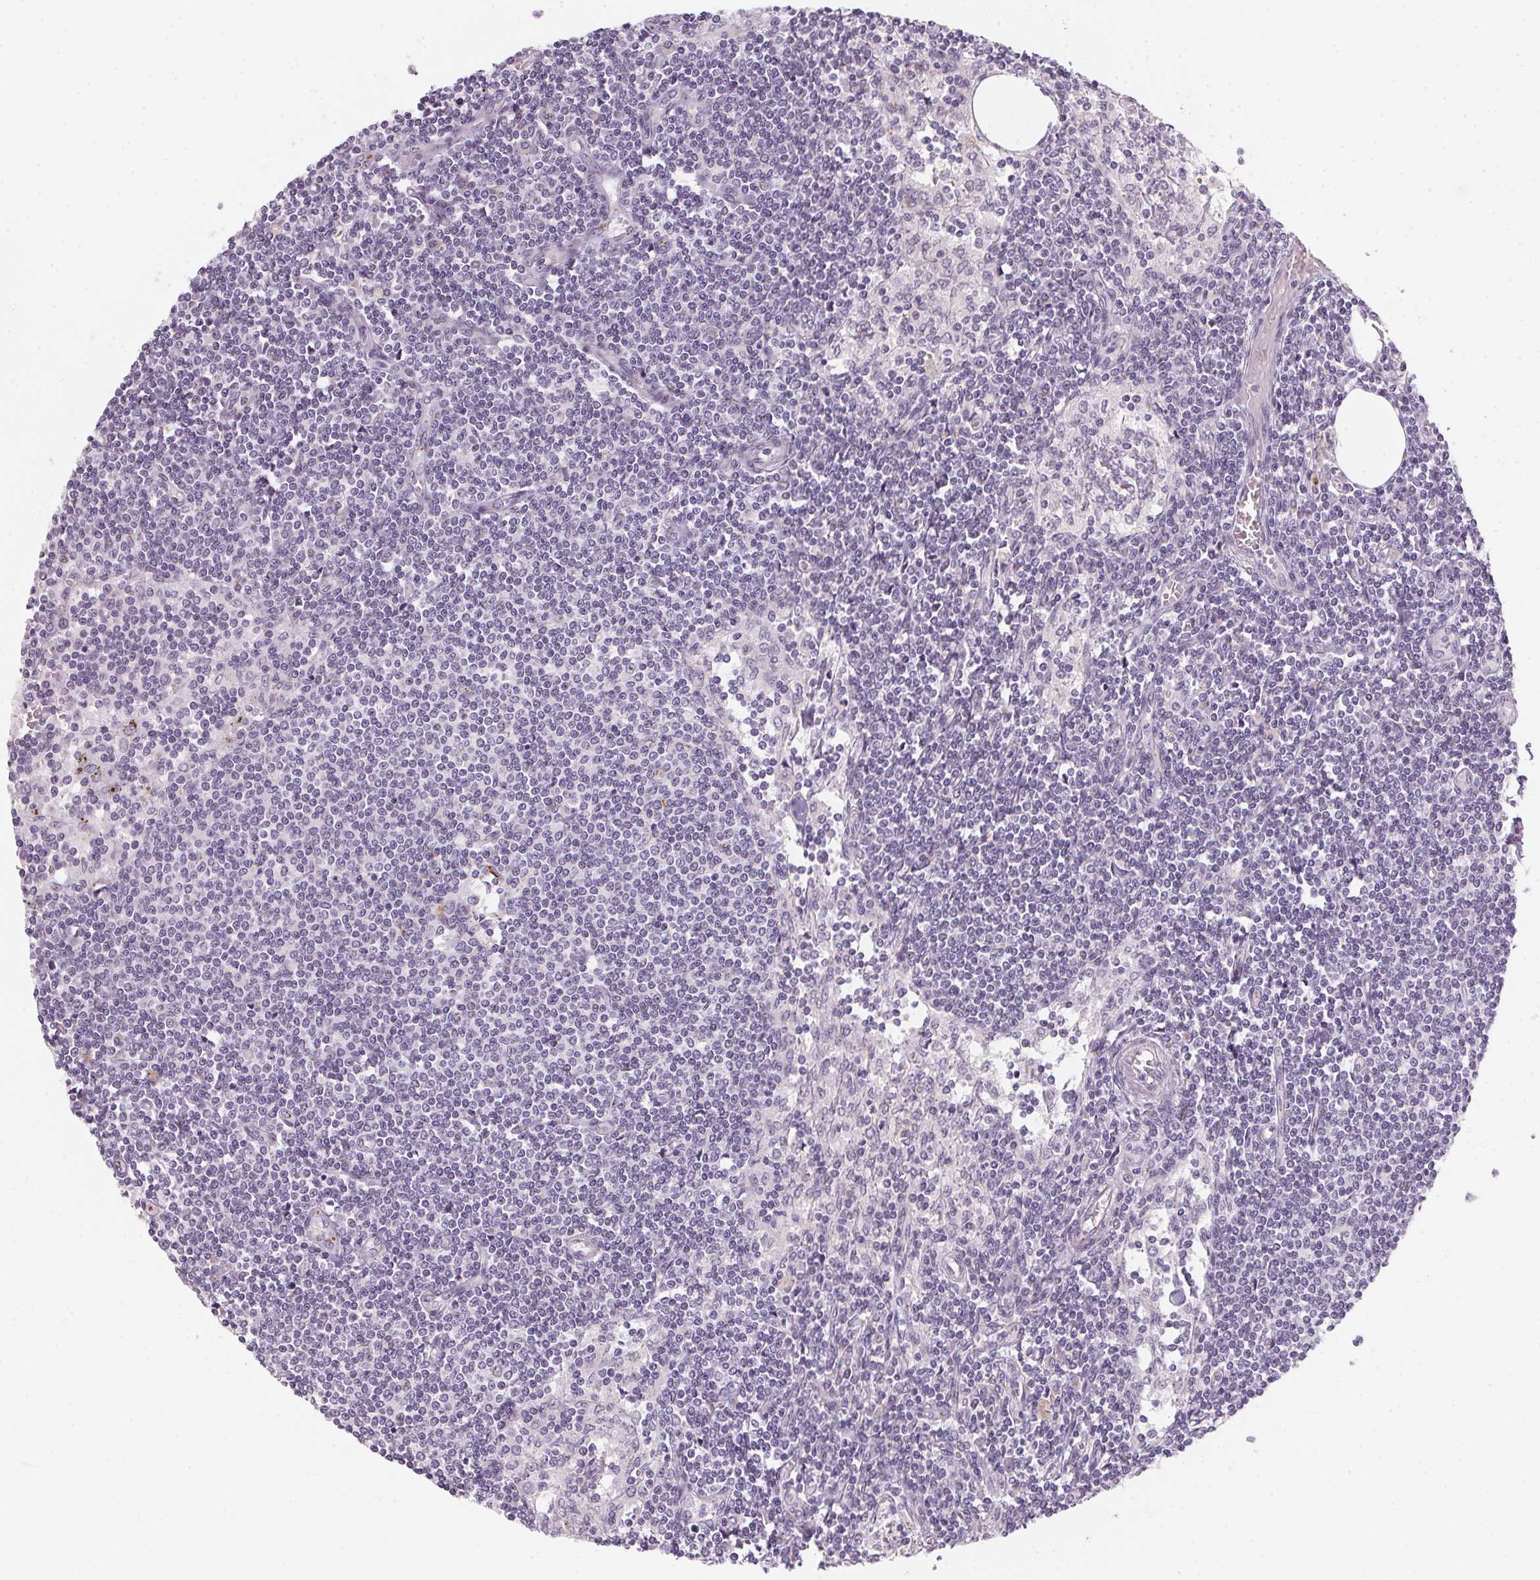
{"staining": {"intensity": "weak", "quantity": "25%-75%", "location": "cytoplasmic/membranous"}, "tissue": "lymph node", "cell_type": "Germinal center cells", "image_type": "normal", "snomed": [{"axis": "morphology", "description": "Normal tissue, NOS"}, {"axis": "topography", "description": "Lymph node"}], "caption": "Immunohistochemical staining of benign human lymph node displays weak cytoplasmic/membranous protein staining in approximately 25%-75% of germinal center cells. Immunohistochemistry (ihc) stains the protein of interest in brown and the nuclei are stained blue.", "gene": "RAB22A", "patient": {"sex": "female", "age": 69}}